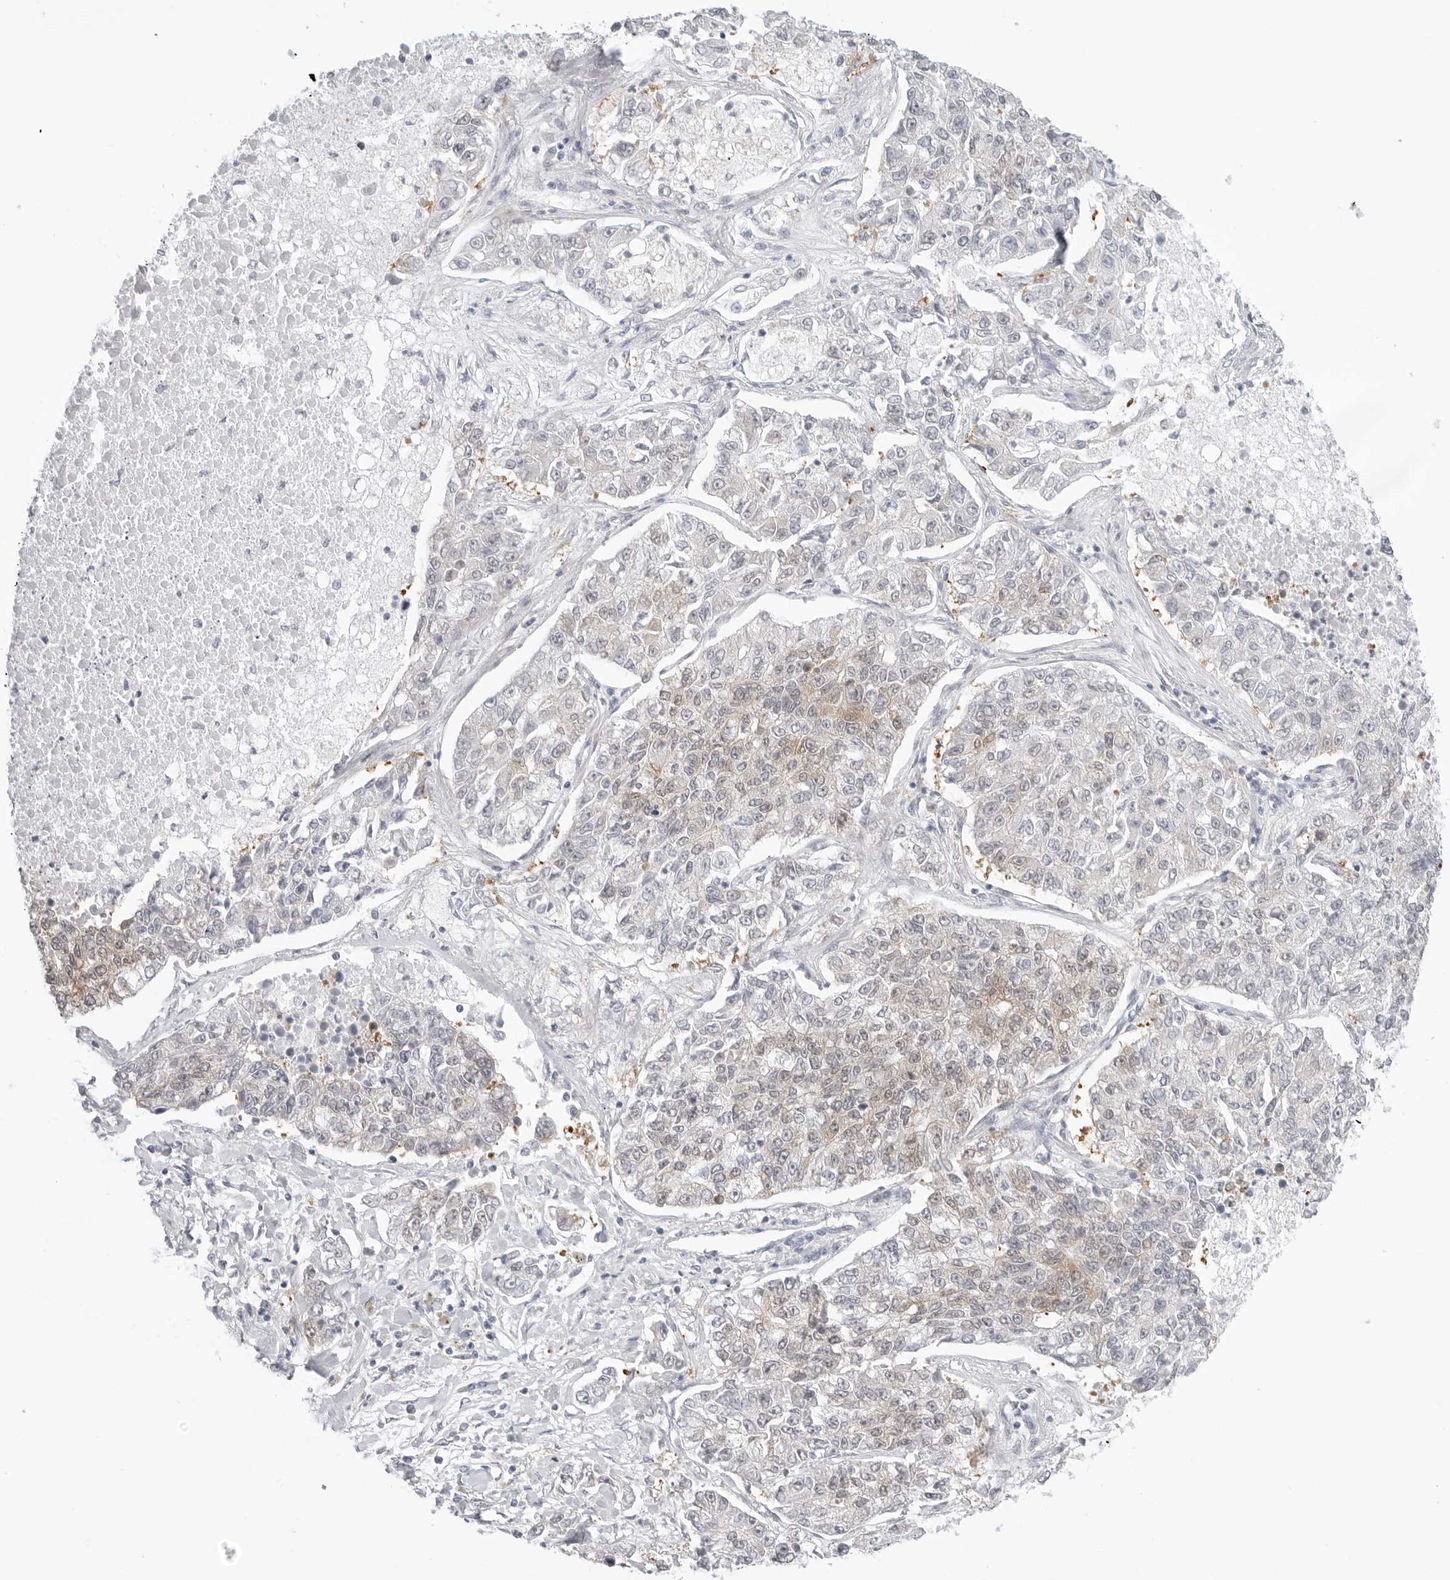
{"staining": {"intensity": "weak", "quantity": "<25%", "location": "cytoplasmic/membranous"}, "tissue": "lung cancer", "cell_type": "Tumor cells", "image_type": "cancer", "snomed": [{"axis": "morphology", "description": "Adenocarcinoma, NOS"}, {"axis": "topography", "description": "Lung"}], "caption": "Immunohistochemistry of lung adenocarcinoma shows no expression in tumor cells.", "gene": "NUDC", "patient": {"sex": "male", "age": 49}}